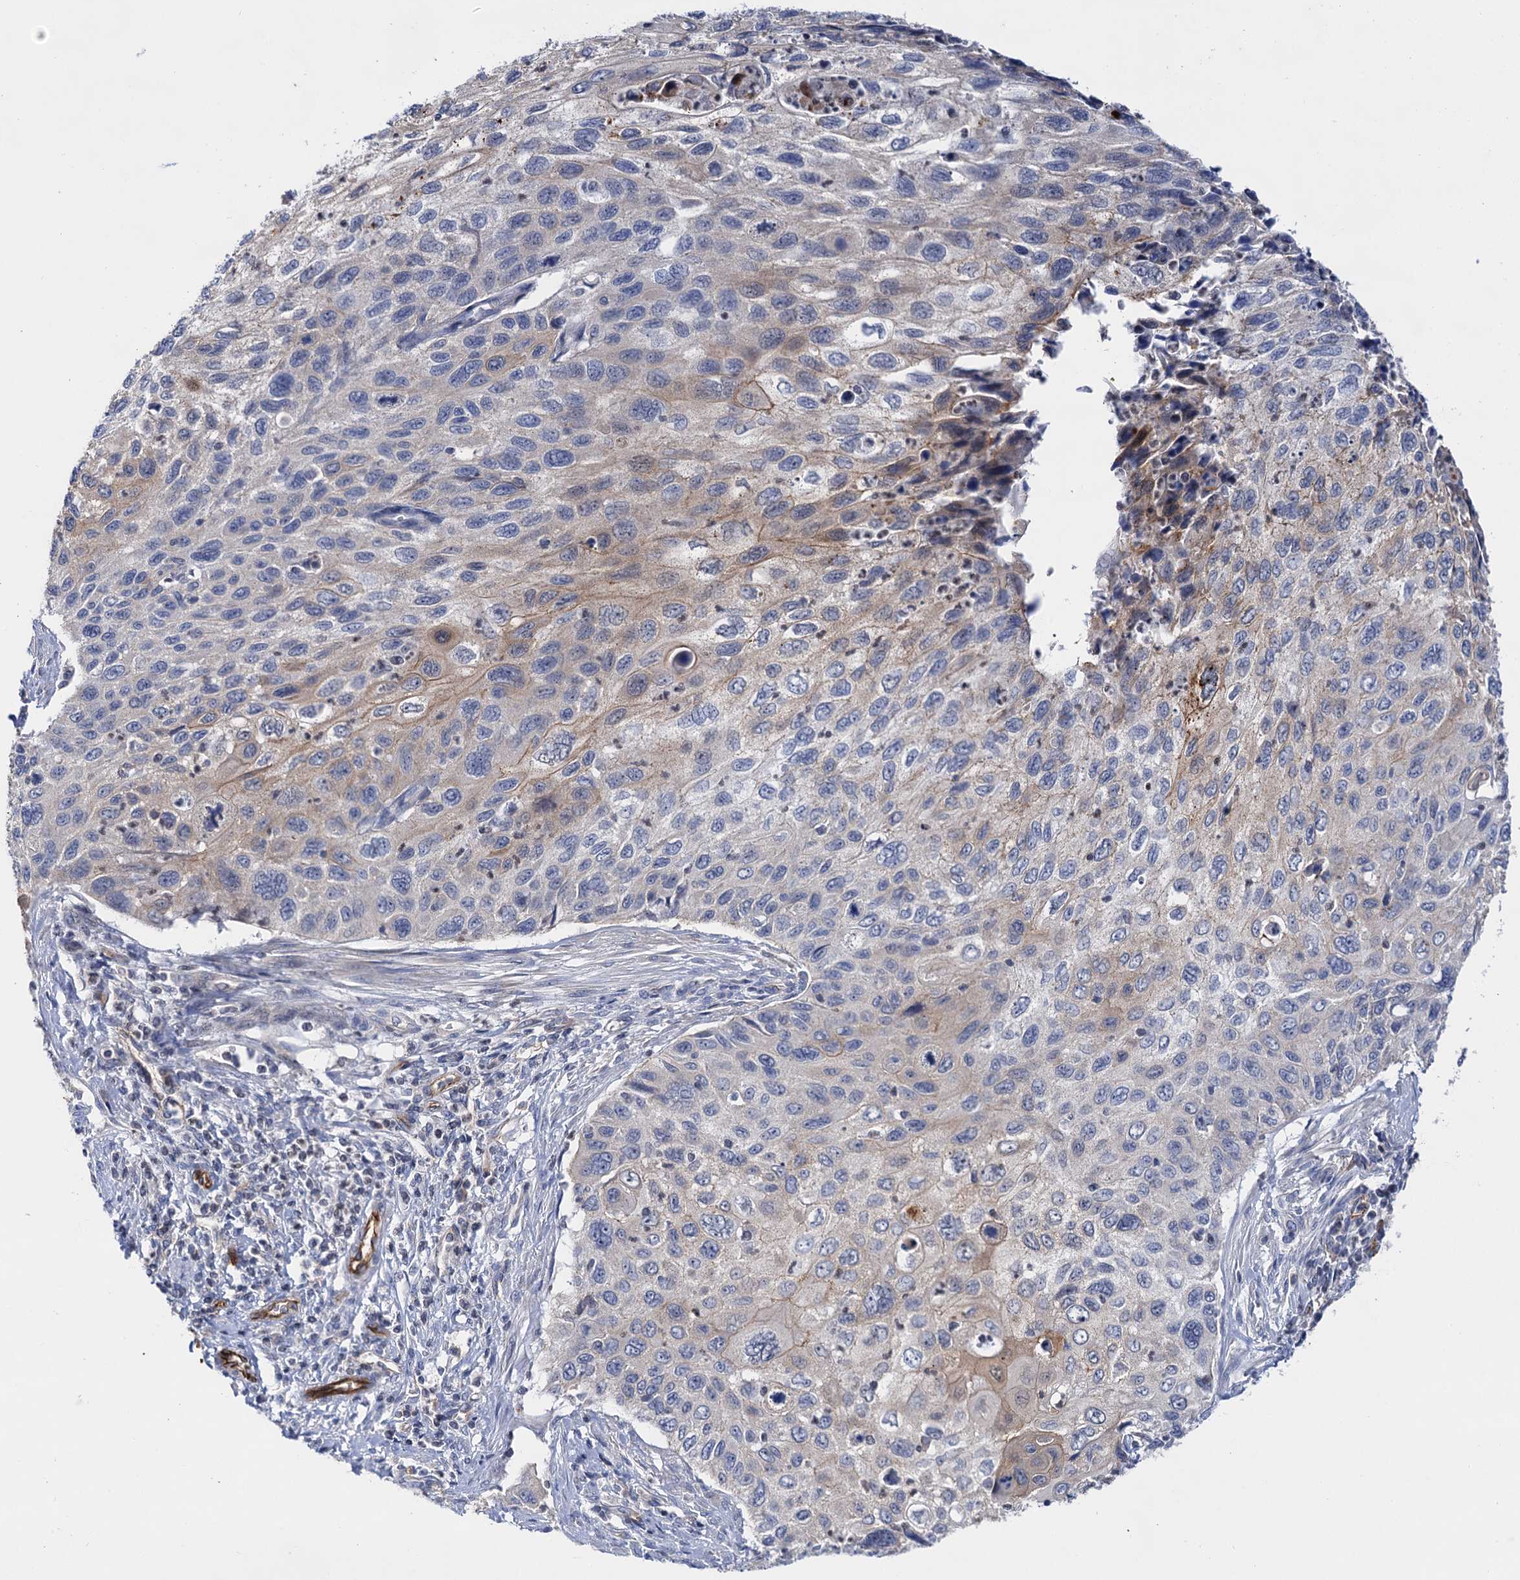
{"staining": {"intensity": "weak", "quantity": "<25%", "location": "cytoplasmic/membranous"}, "tissue": "cervical cancer", "cell_type": "Tumor cells", "image_type": "cancer", "snomed": [{"axis": "morphology", "description": "Squamous cell carcinoma, NOS"}, {"axis": "topography", "description": "Cervix"}], "caption": "The histopathology image displays no significant positivity in tumor cells of cervical squamous cell carcinoma.", "gene": "ABLIM1", "patient": {"sex": "female", "age": 70}}